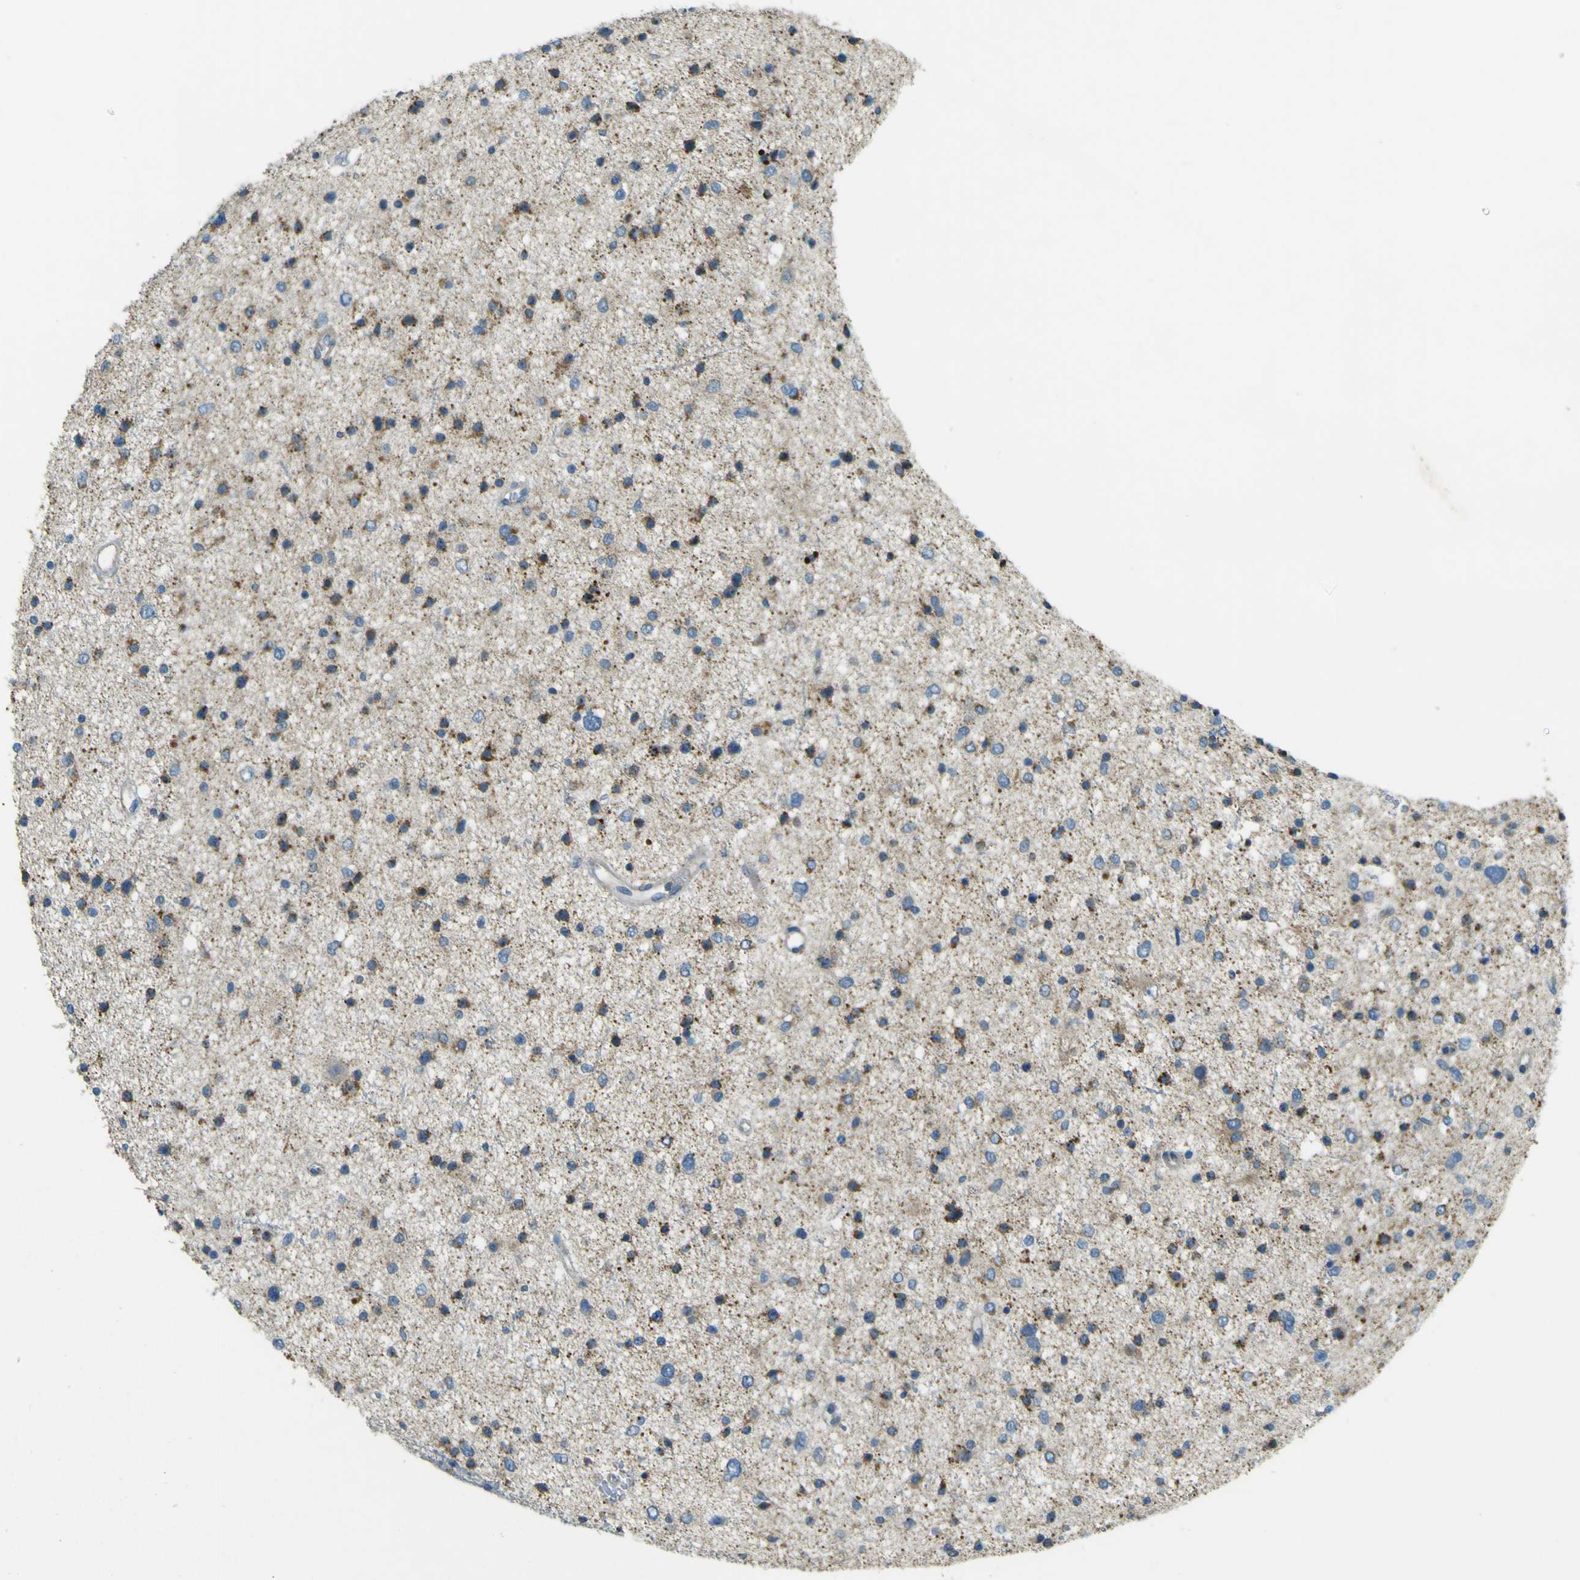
{"staining": {"intensity": "strong", "quantity": "<25%", "location": "cytoplasmic/membranous"}, "tissue": "glioma", "cell_type": "Tumor cells", "image_type": "cancer", "snomed": [{"axis": "morphology", "description": "Glioma, malignant, Low grade"}, {"axis": "topography", "description": "Brain"}], "caption": "Malignant low-grade glioma stained for a protein (brown) displays strong cytoplasmic/membranous positive staining in approximately <25% of tumor cells.", "gene": "FKTN", "patient": {"sex": "female", "age": 37}}